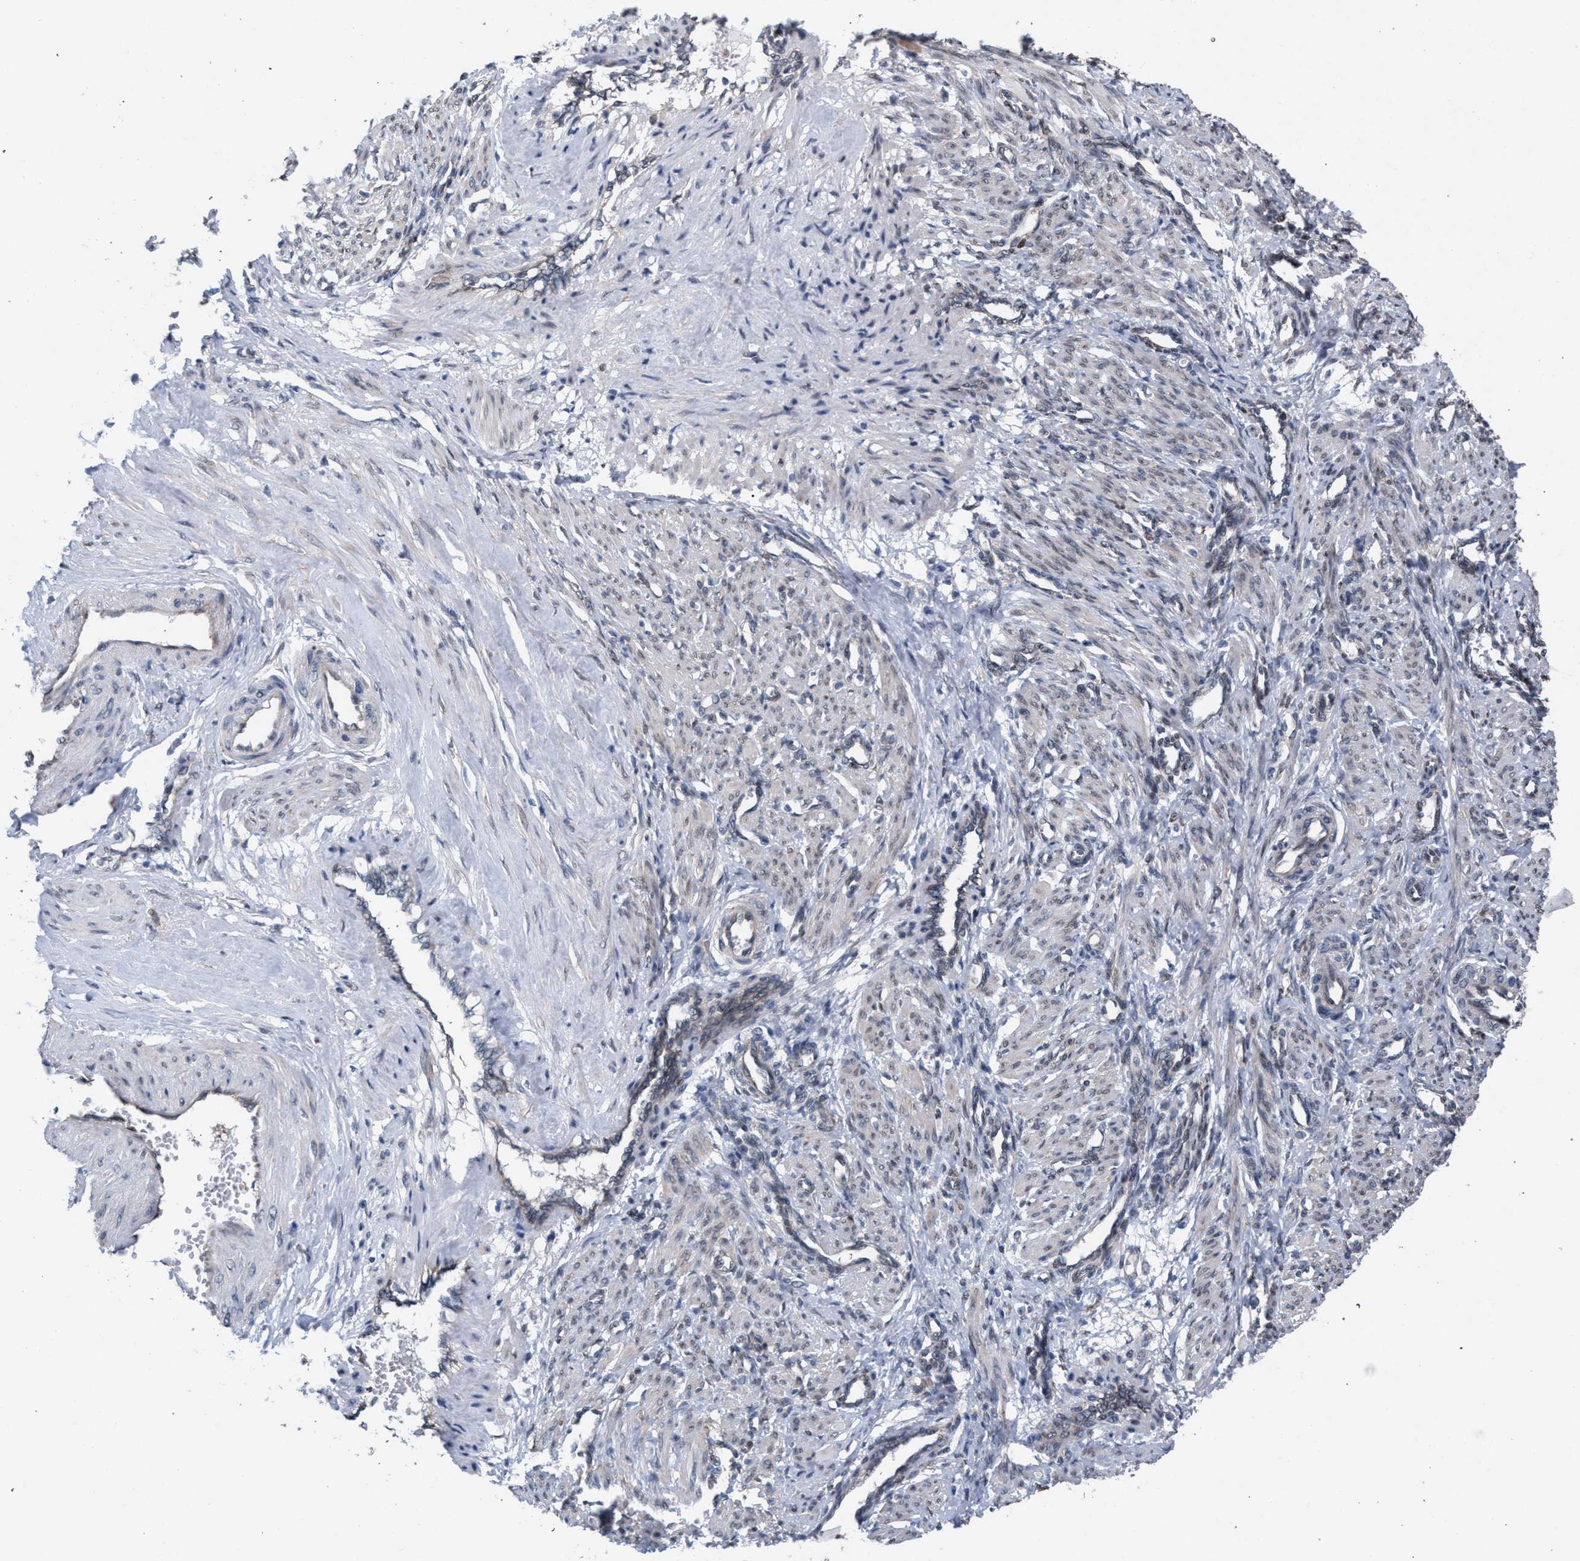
{"staining": {"intensity": "weak", "quantity": "25%-75%", "location": "cytoplasmic/membranous"}, "tissue": "smooth muscle", "cell_type": "Smooth muscle cells", "image_type": "normal", "snomed": [{"axis": "morphology", "description": "Normal tissue, NOS"}, {"axis": "topography", "description": "Endometrium"}], "caption": "Immunohistochemical staining of benign human smooth muscle demonstrates low levels of weak cytoplasmic/membranous positivity in about 25%-75% of smooth muscle cells. (DAB = brown stain, brightfield microscopy at high magnification).", "gene": "ARPC5L", "patient": {"sex": "female", "age": 33}}